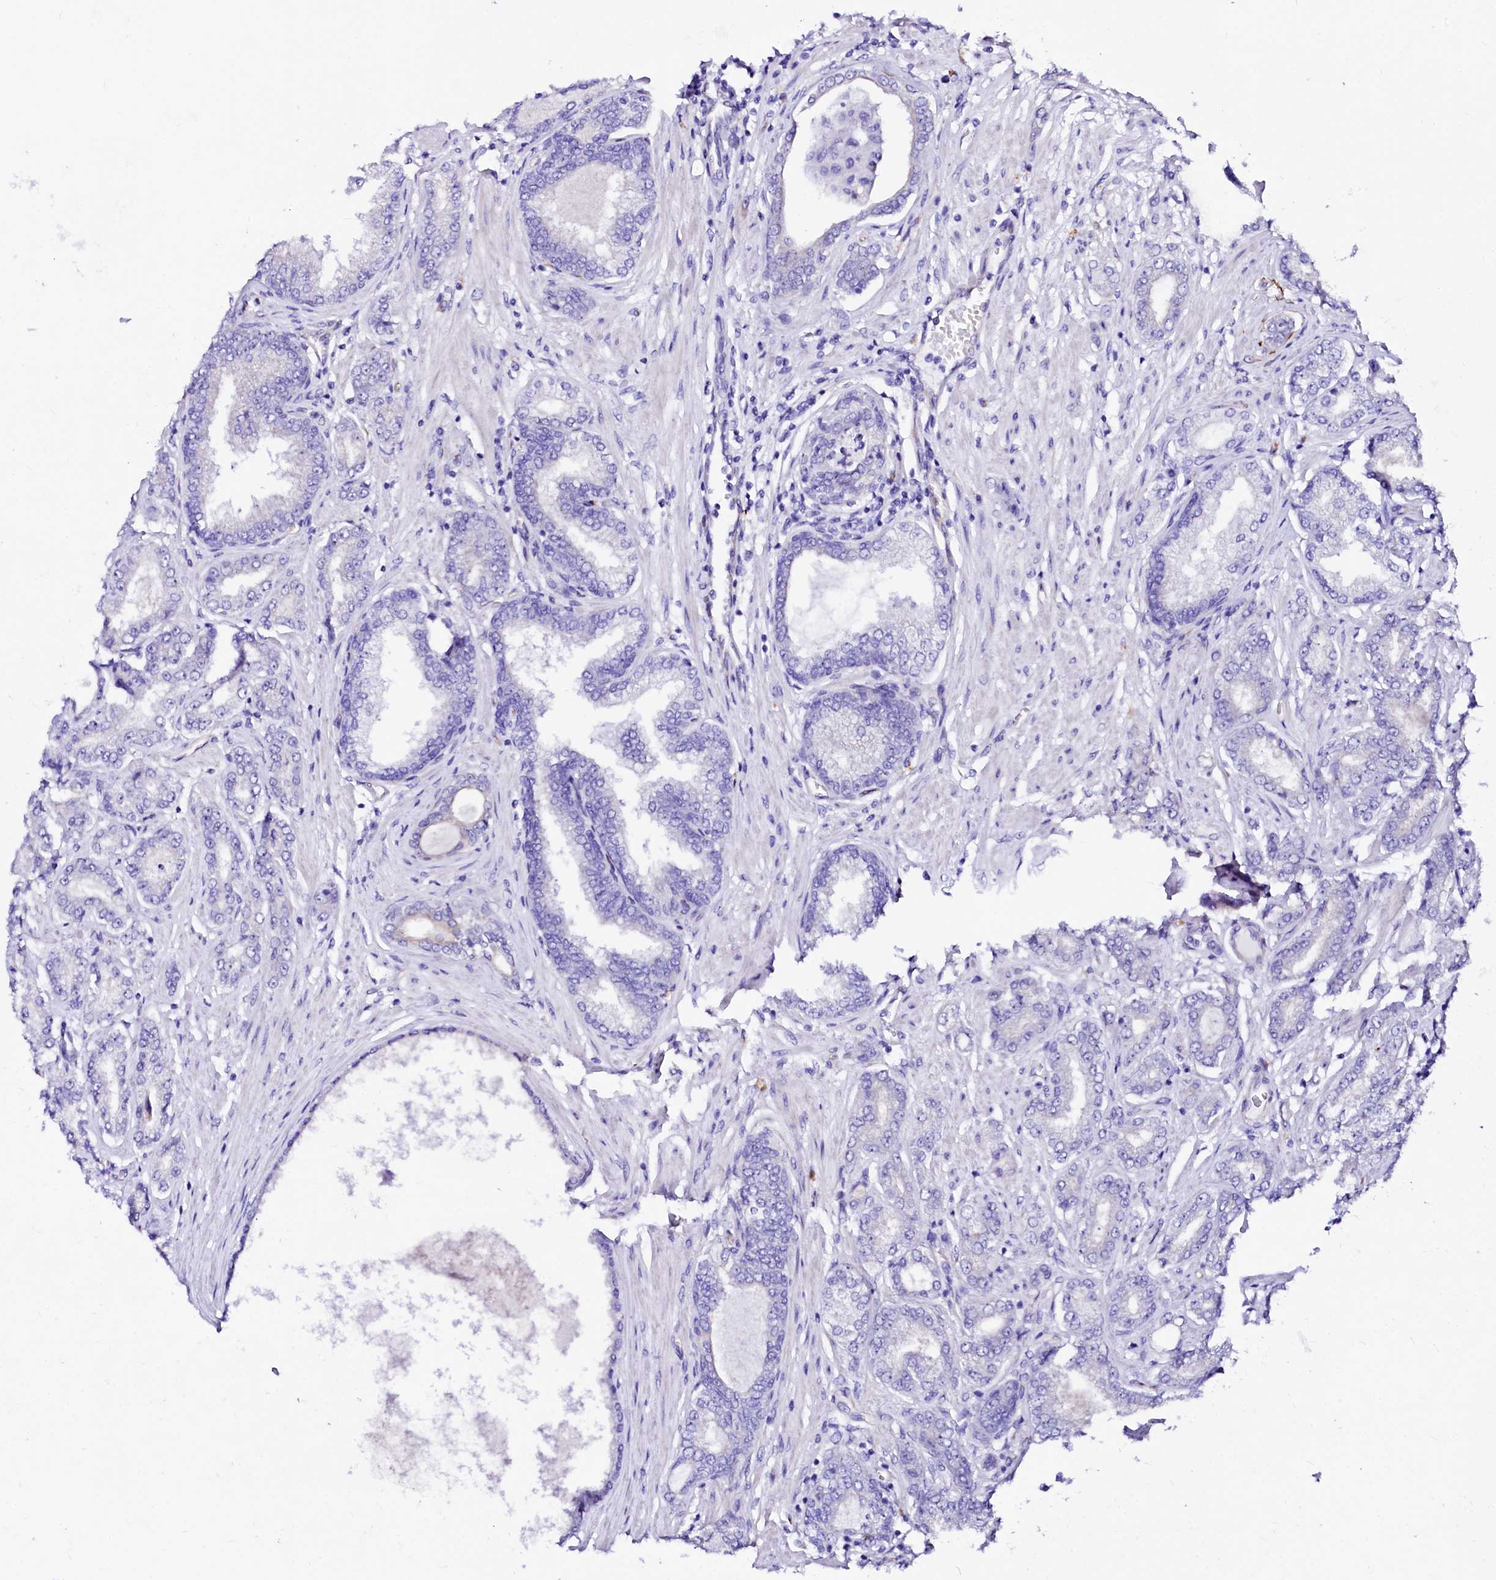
{"staining": {"intensity": "negative", "quantity": "none", "location": "none"}, "tissue": "prostate cancer", "cell_type": "Tumor cells", "image_type": "cancer", "snomed": [{"axis": "morphology", "description": "Adenocarcinoma, Low grade"}, {"axis": "topography", "description": "Prostate"}], "caption": "Prostate cancer (adenocarcinoma (low-grade)) was stained to show a protein in brown. There is no significant positivity in tumor cells.", "gene": "SFR1", "patient": {"sex": "male", "age": 63}}